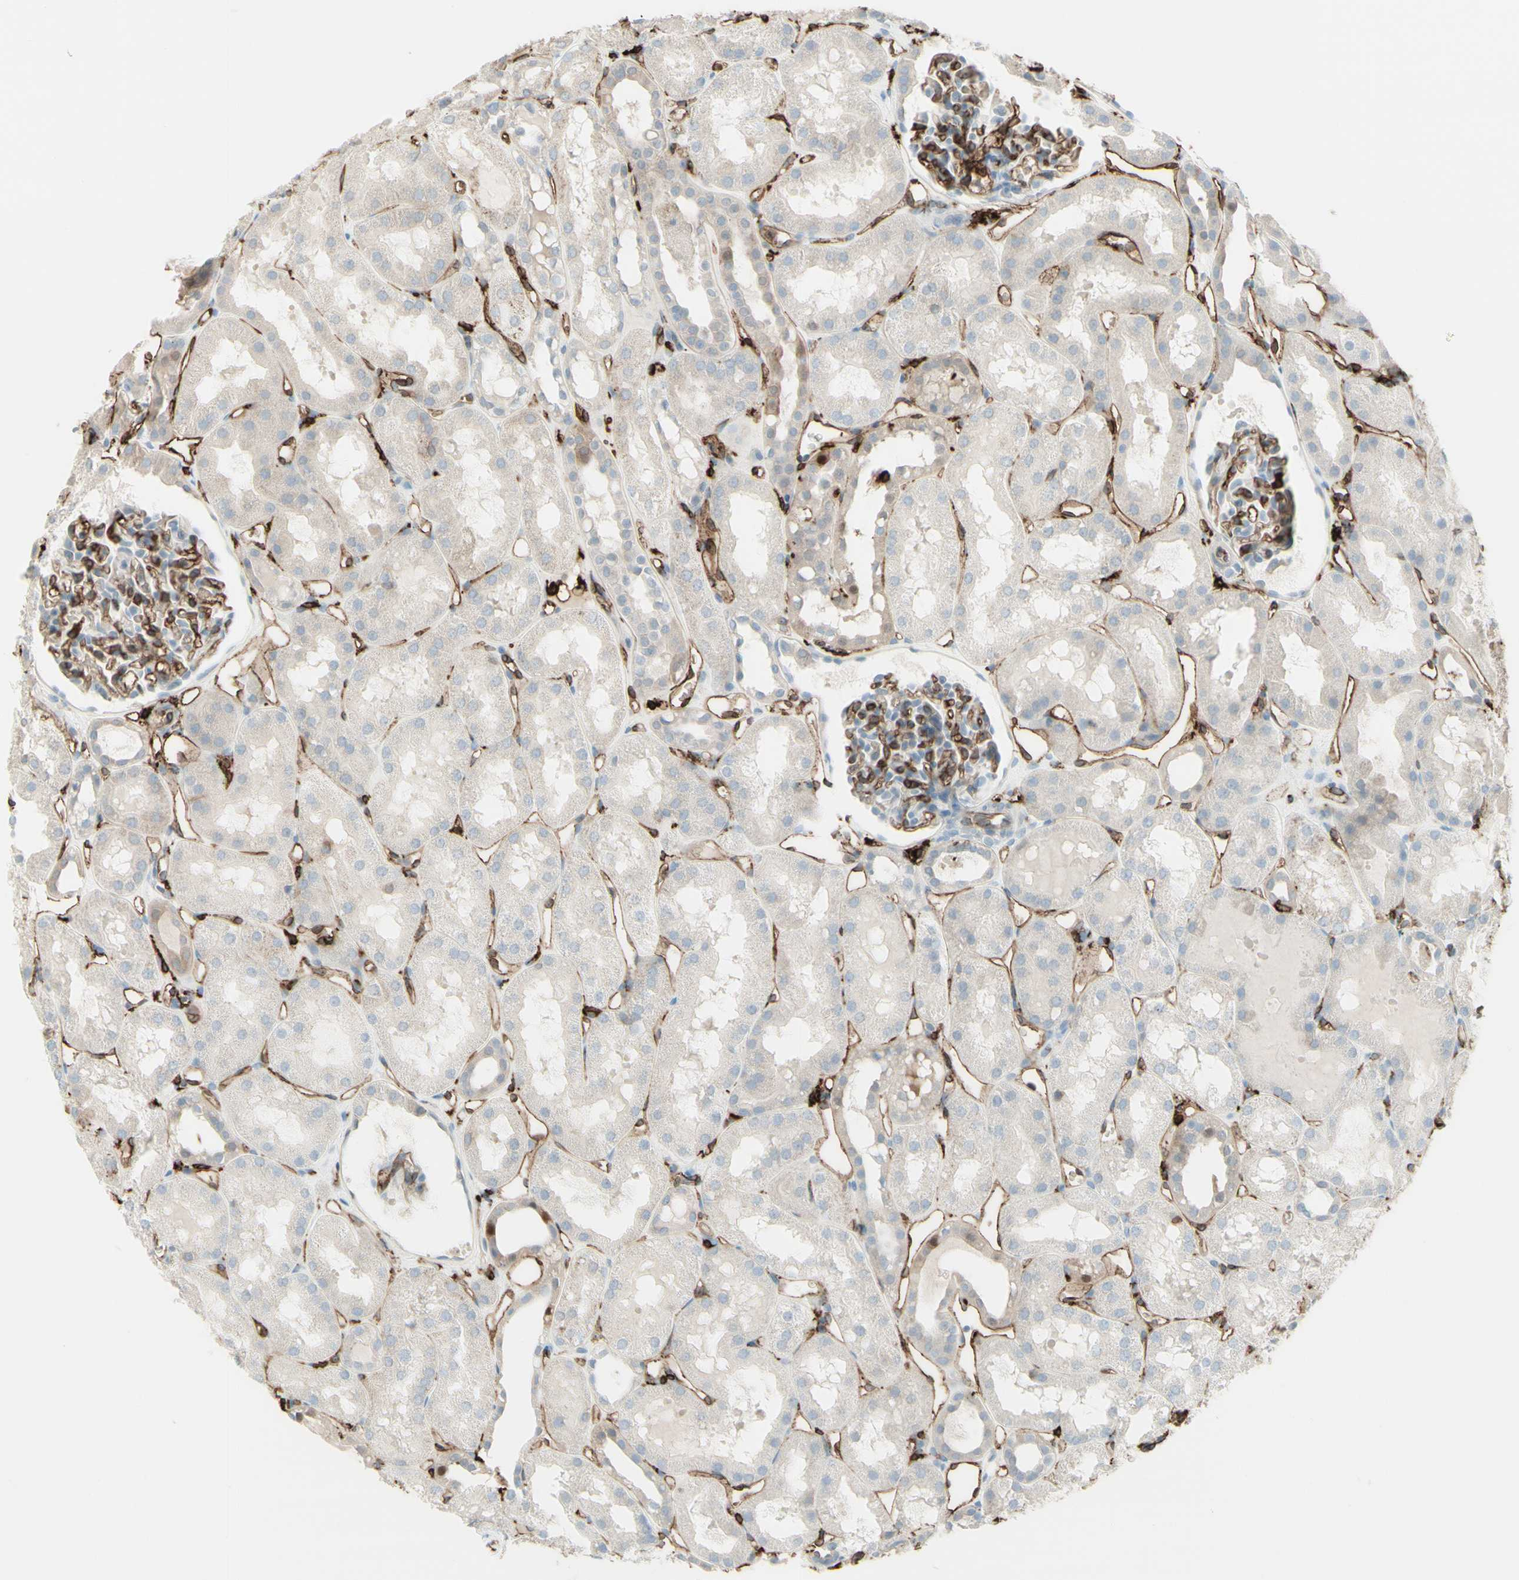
{"staining": {"intensity": "moderate", "quantity": "25%-75%", "location": "cytoplasmic/membranous"}, "tissue": "kidney", "cell_type": "Cells in glomeruli", "image_type": "normal", "snomed": [{"axis": "morphology", "description": "Normal tissue, NOS"}, {"axis": "topography", "description": "Kidney"}, {"axis": "topography", "description": "Urinary bladder"}], "caption": "This histopathology image reveals immunohistochemistry (IHC) staining of benign kidney, with medium moderate cytoplasmic/membranous staining in about 25%-75% of cells in glomeruli.", "gene": "HLA", "patient": {"sex": "male", "age": 16}}